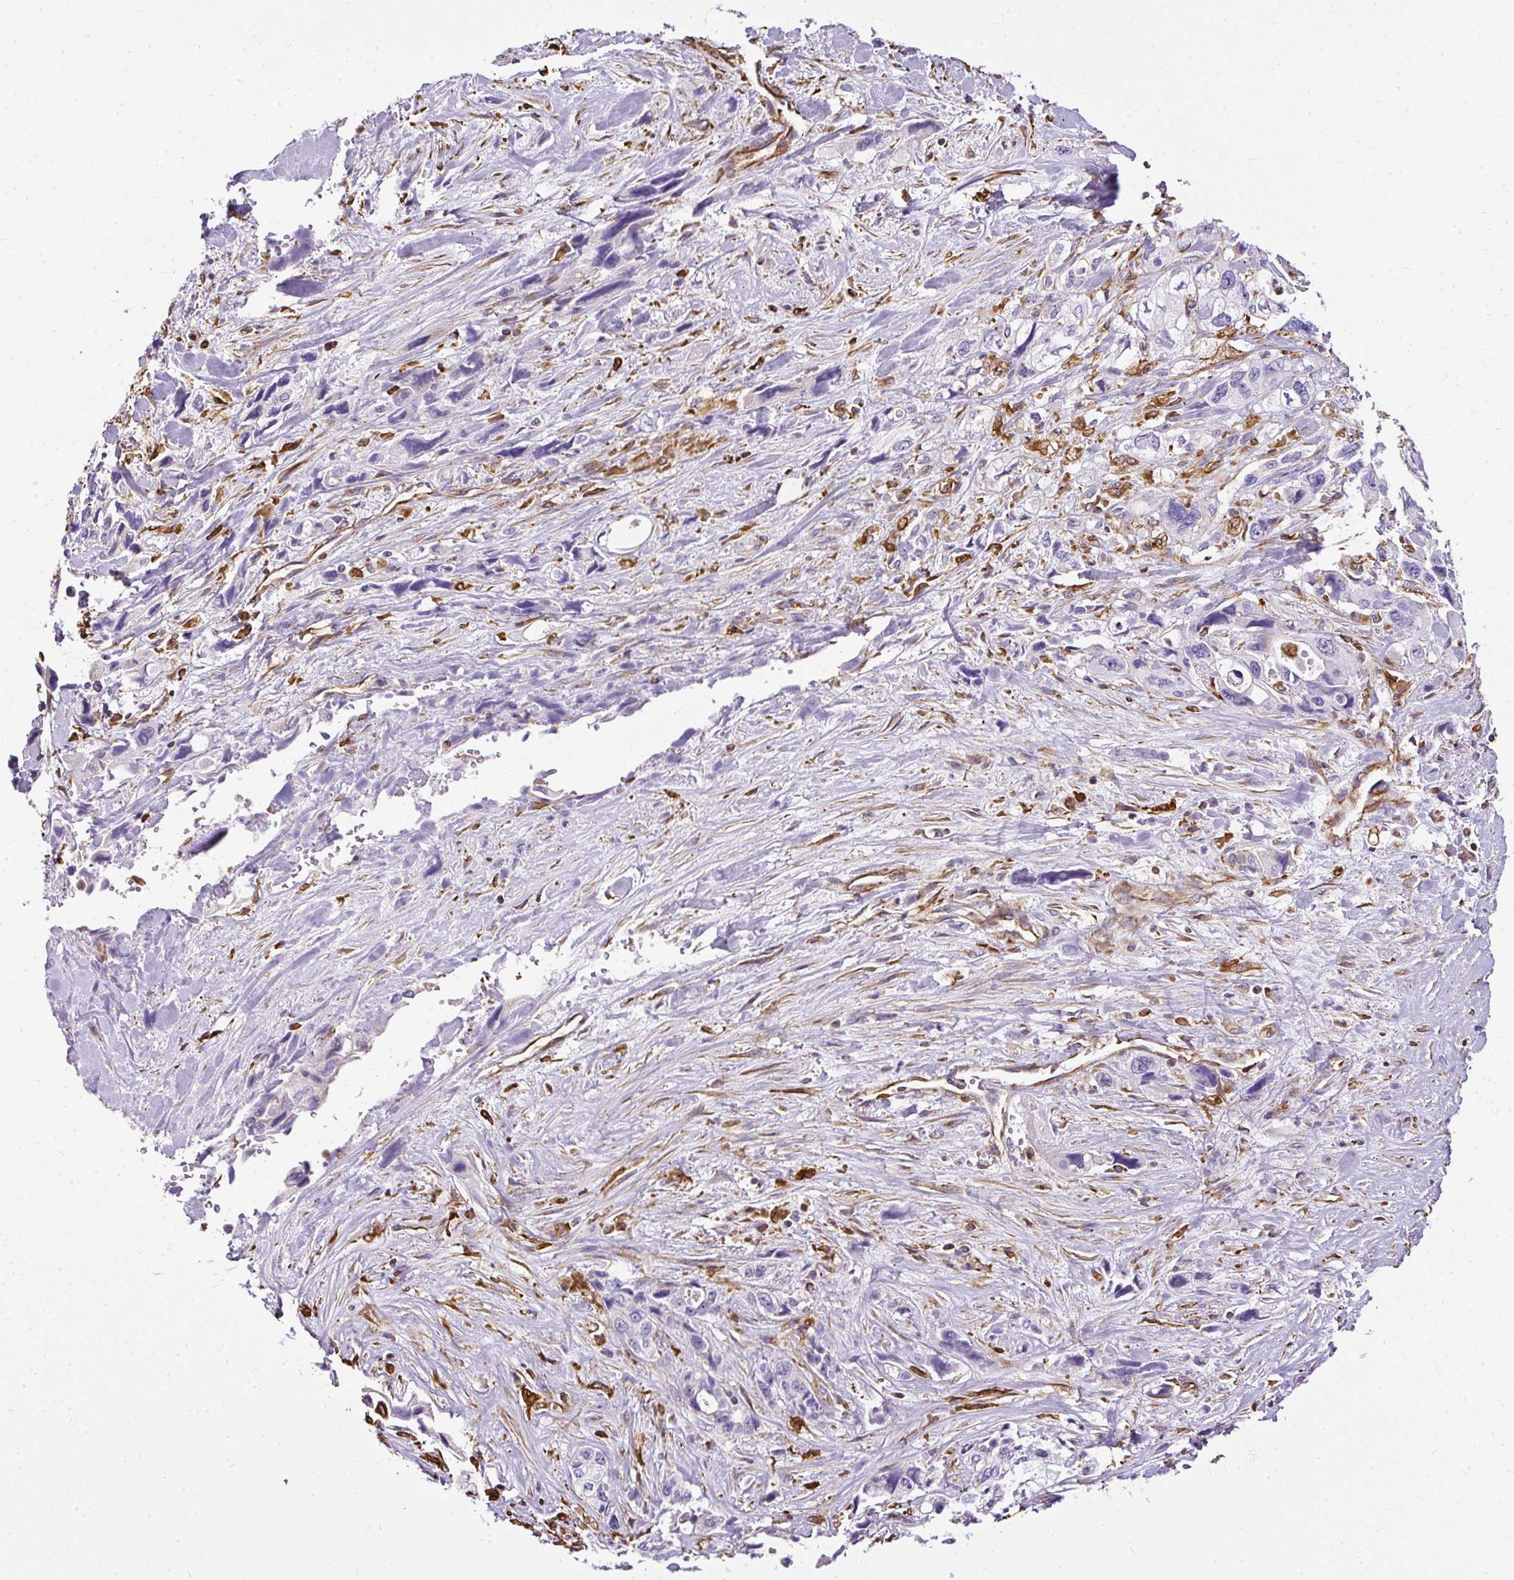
{"staining": {"intensity": "negative", "quantity": "none", "location": "none"}, "tissue": "pancreatic cancer", "cell_type": "Tumor cells", "image_type": "cancer", "snomed": [{"axis": "morphology", "description": "Adenocarcinoma, NOS"}, {"axis": "topography", "description": "Pancreas"}], "caption": "Pancreatic adenocarcinoma stained for a protein using IHC displays no positivity tumor cells.", "gene": "PLS1", "patient": {"sex": "male", "age": 46}}